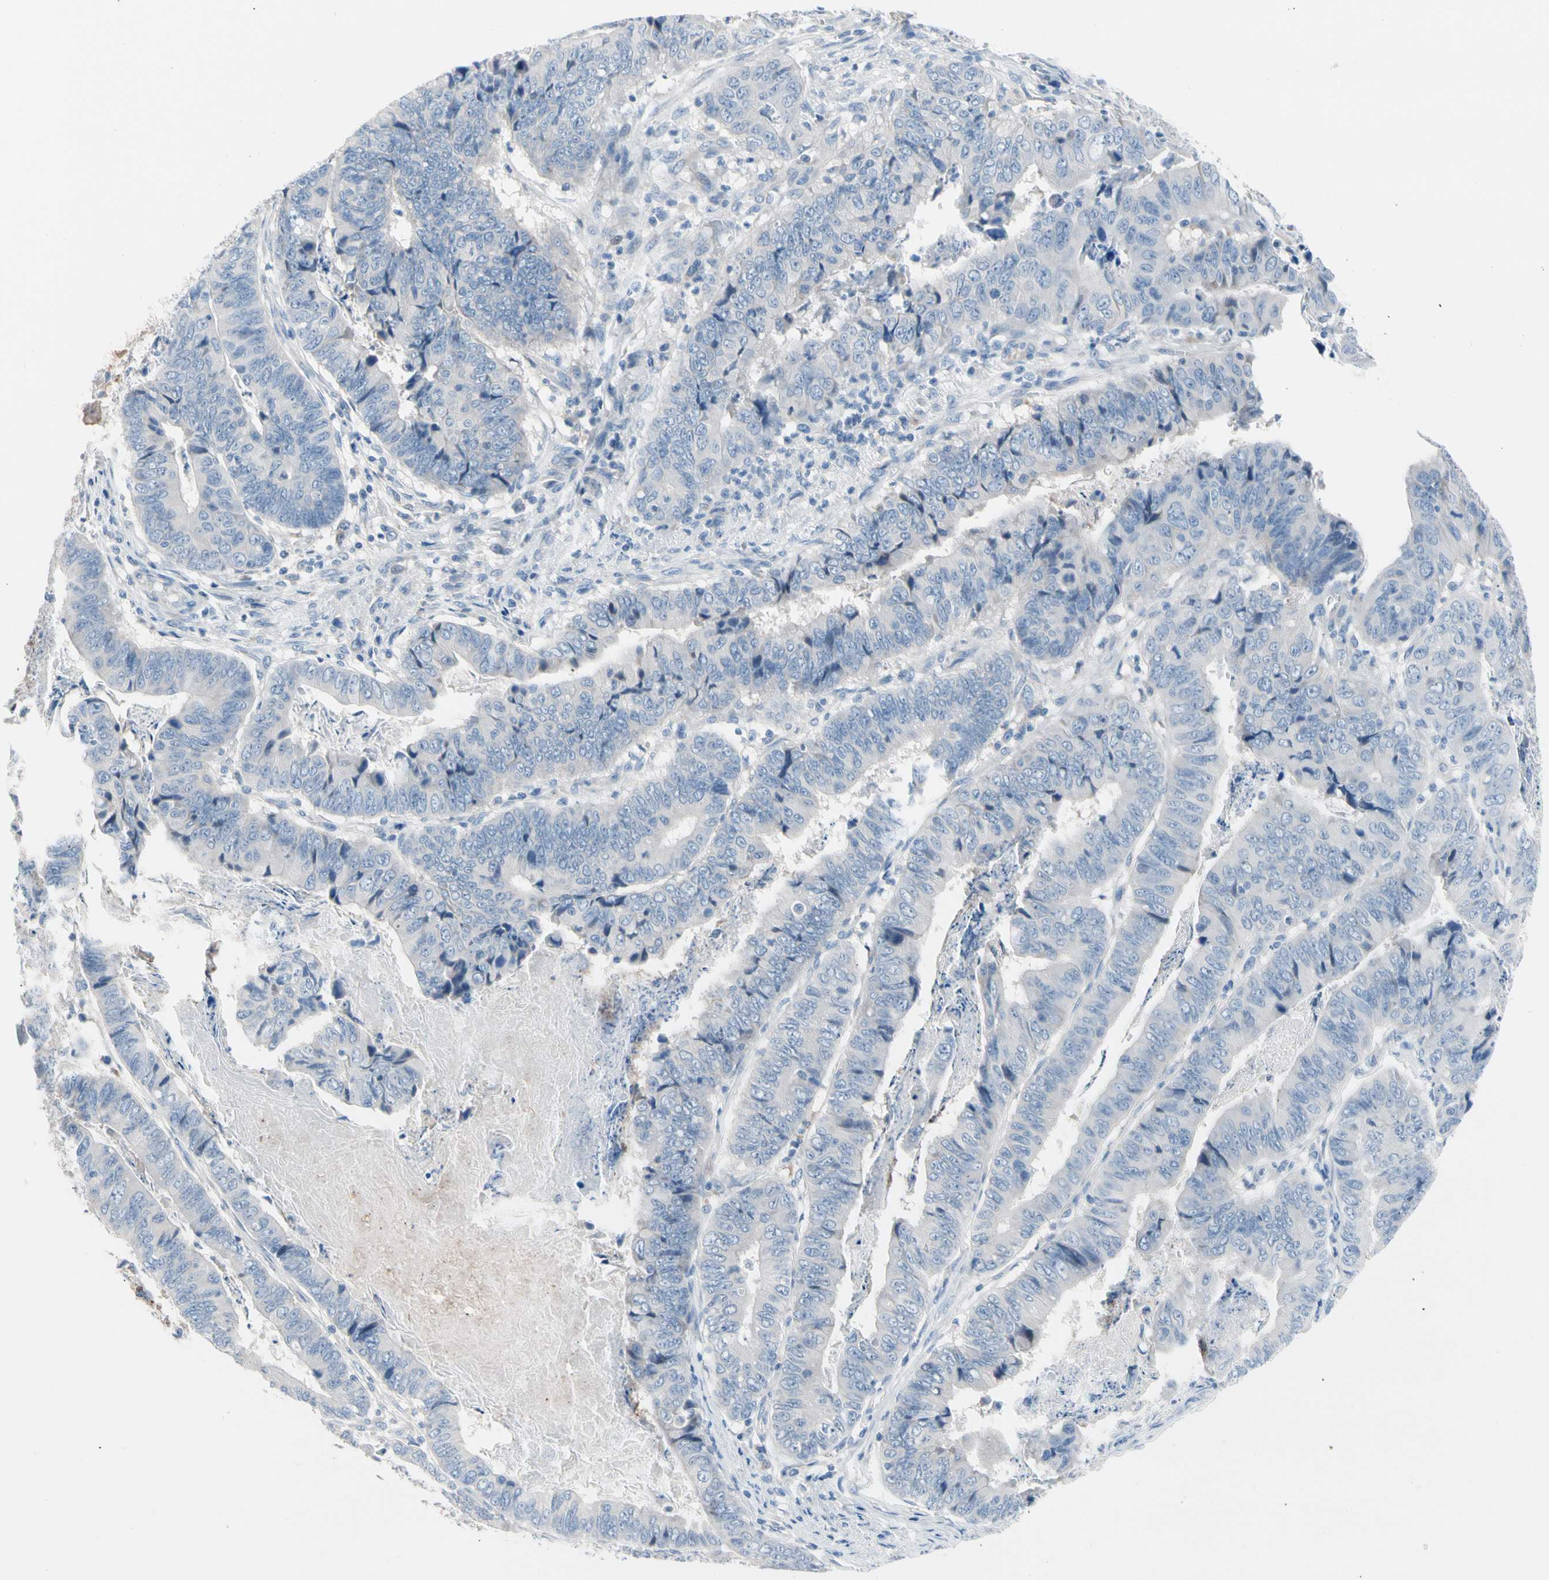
{"staining": {"intensity": "negative", "quantity": "none", "location": "none"}, "tissue": "stomach cancer", "cell_type": "Tumor cells", "image_type": "cancer", "snomed": [{"axis": "morphology", "description": "Adenocarcinoma, NOS"}, {"axis": "topography", "description": "Stomach, lower"}], "caption": "Tumor cells are negative for brown protein staining in stomach cancer (adenocarcinoma).", "gene": "CASQ1", "patient": {"sex": "male", "age": 77}}